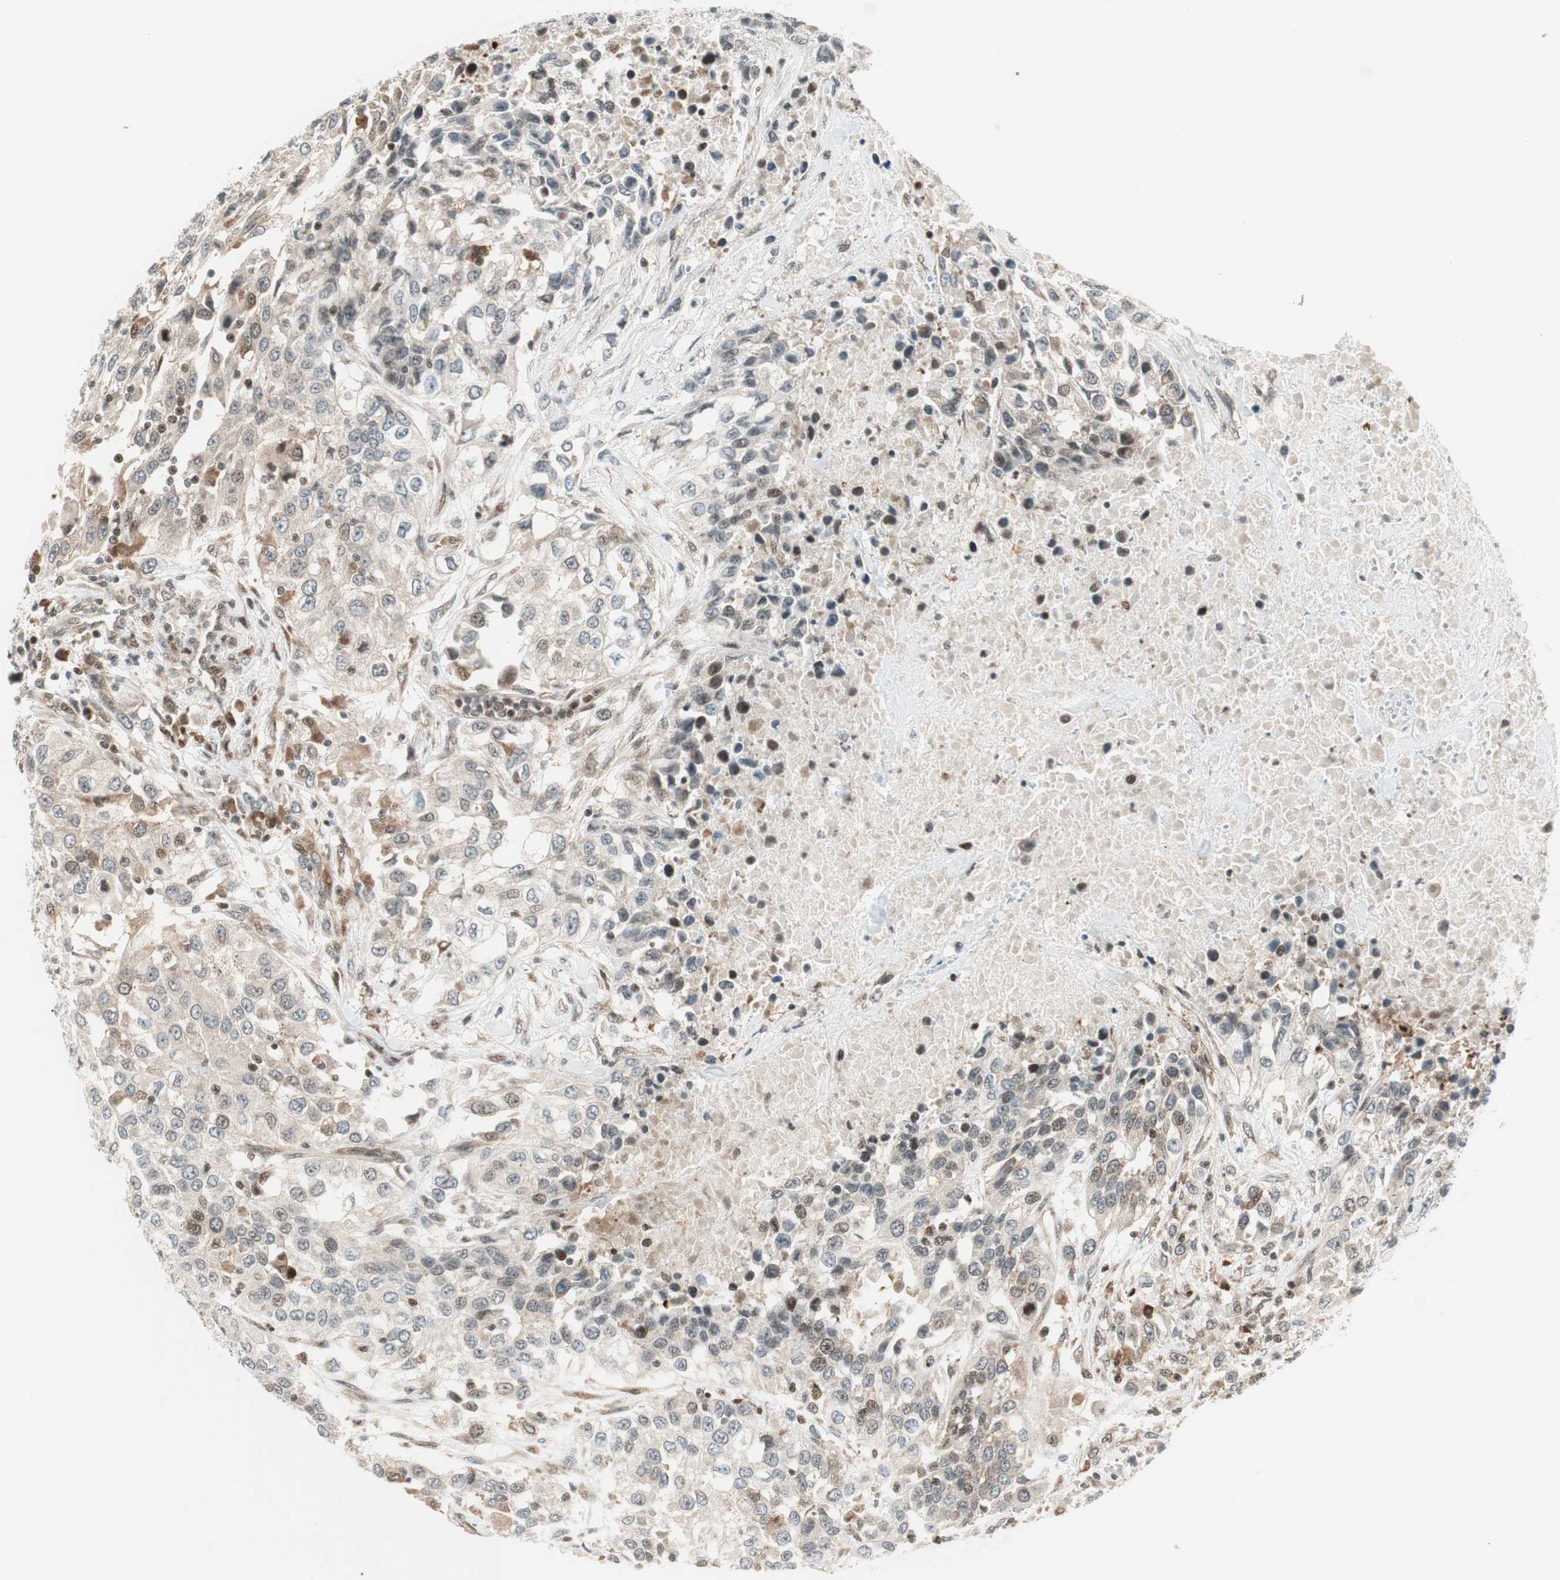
{"staining": {"intensity": "negative", "quantity": "none", "location": "none"}, "tissue": "urothelial cancer", "cell_type": "Tumor cells", "image_type": "cancer", "snomed": [{"axis": "morphology", "description": "Urothelial carcinoma, High grade"}, {"axis": "topography", "description": "Urinary bladder"}], "caption": "Tumor cells are negative for protein expression in human urothelial cancer.", "gene": "TPT1", "patient": {"sex": "female", "age": 80}}